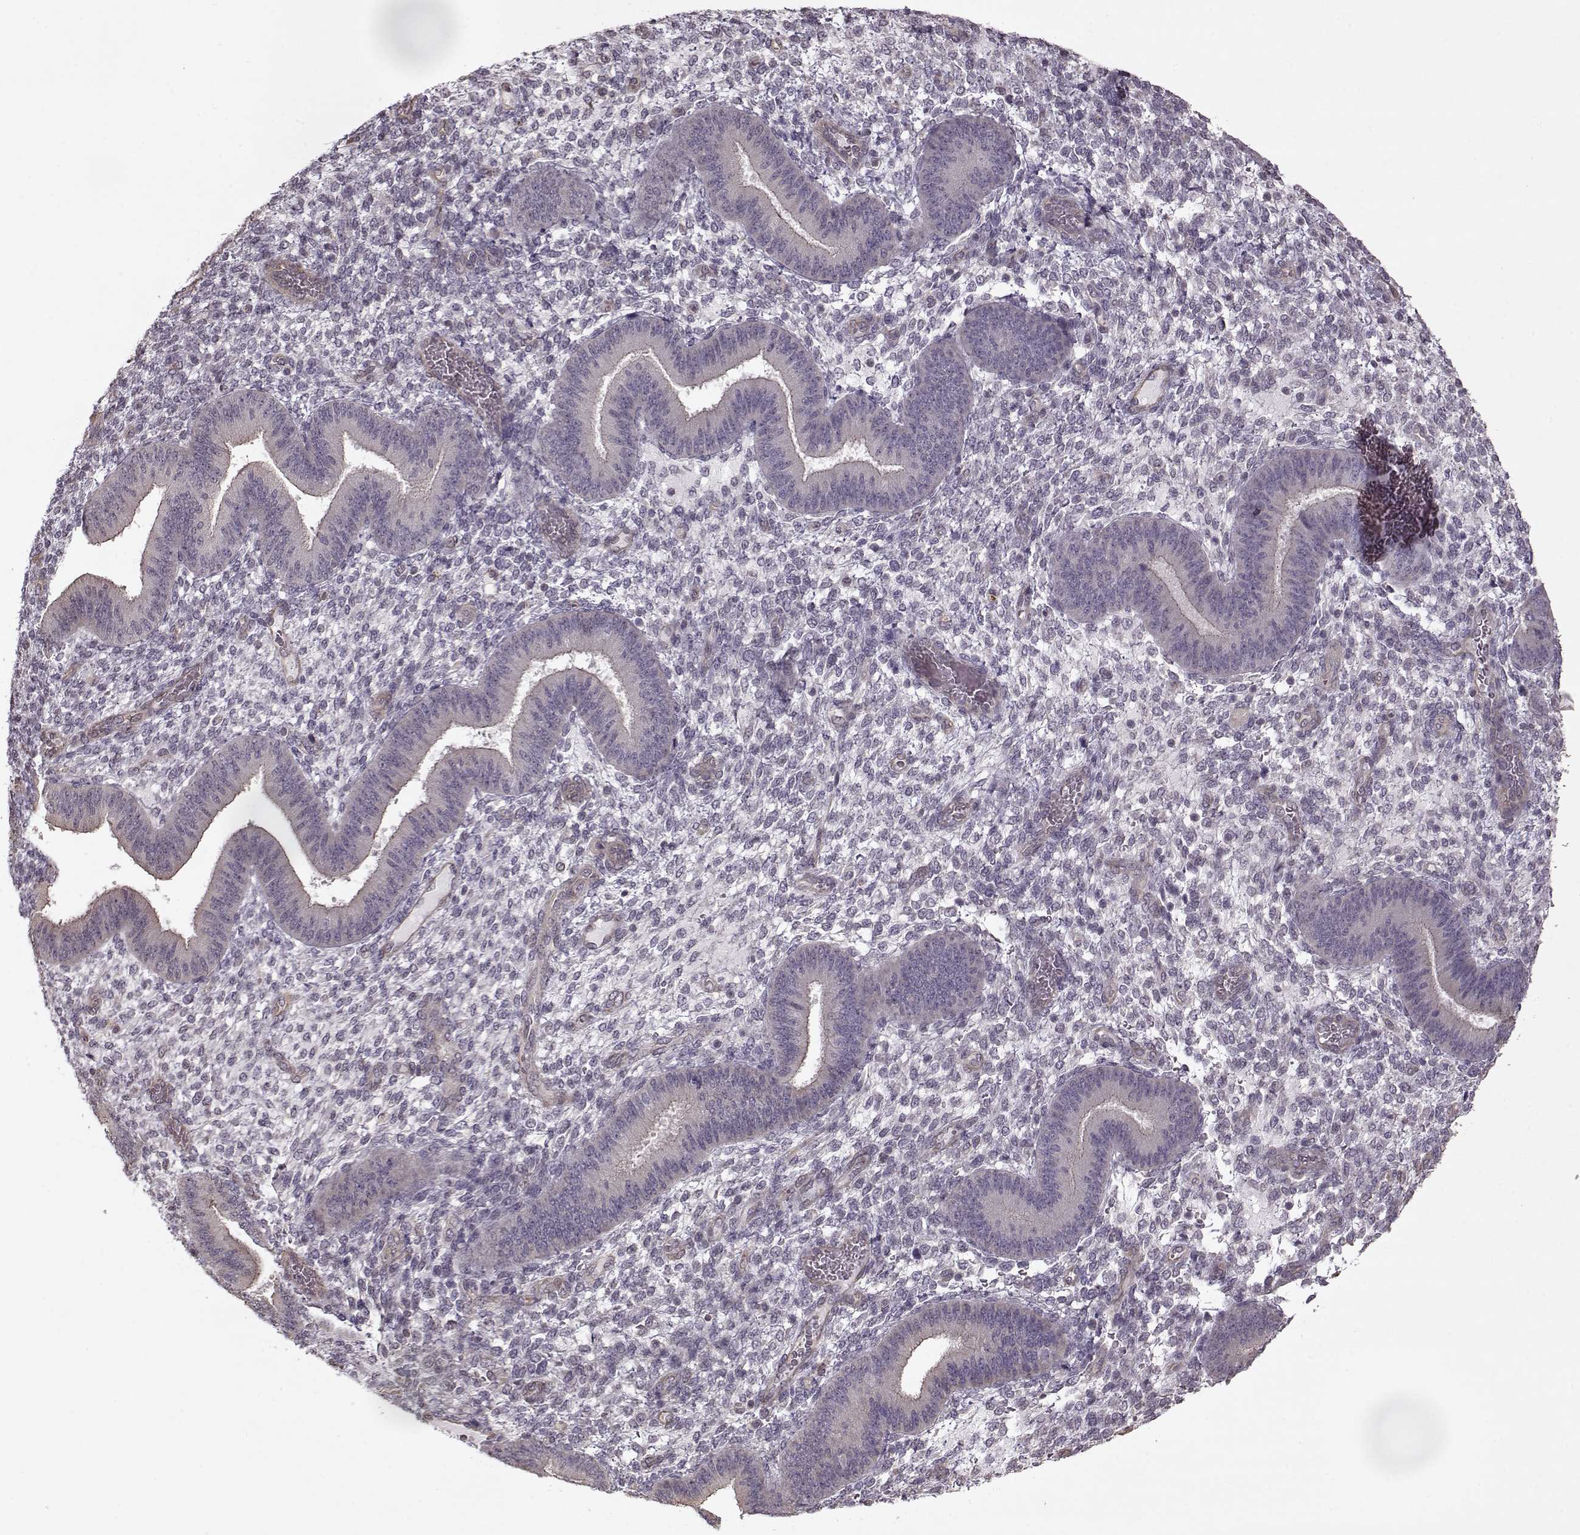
{"staining": {"intensity": "negative", "quantity": "none", "location": "none"}, "tissue": "endometrium", "cell_type": "Cells in endometrial stroma", "image_type": "normal", "snomed": [{"axis": "morphology", "description": "Normal tissue, NOS"}, {"axis": "topography", "description": "Endometrium"}], "caption": "Immunohistochemical staining of unremarkable endometrium demonstrates no significant positivity in cells in endometrial stroma. (Stains: DAB IHC with hematoxylin counter stain, Microscopy: brightfield microscopy at high magnification).", "gene": "KRT9", "patient": {"sex": "female", "age": 39}}